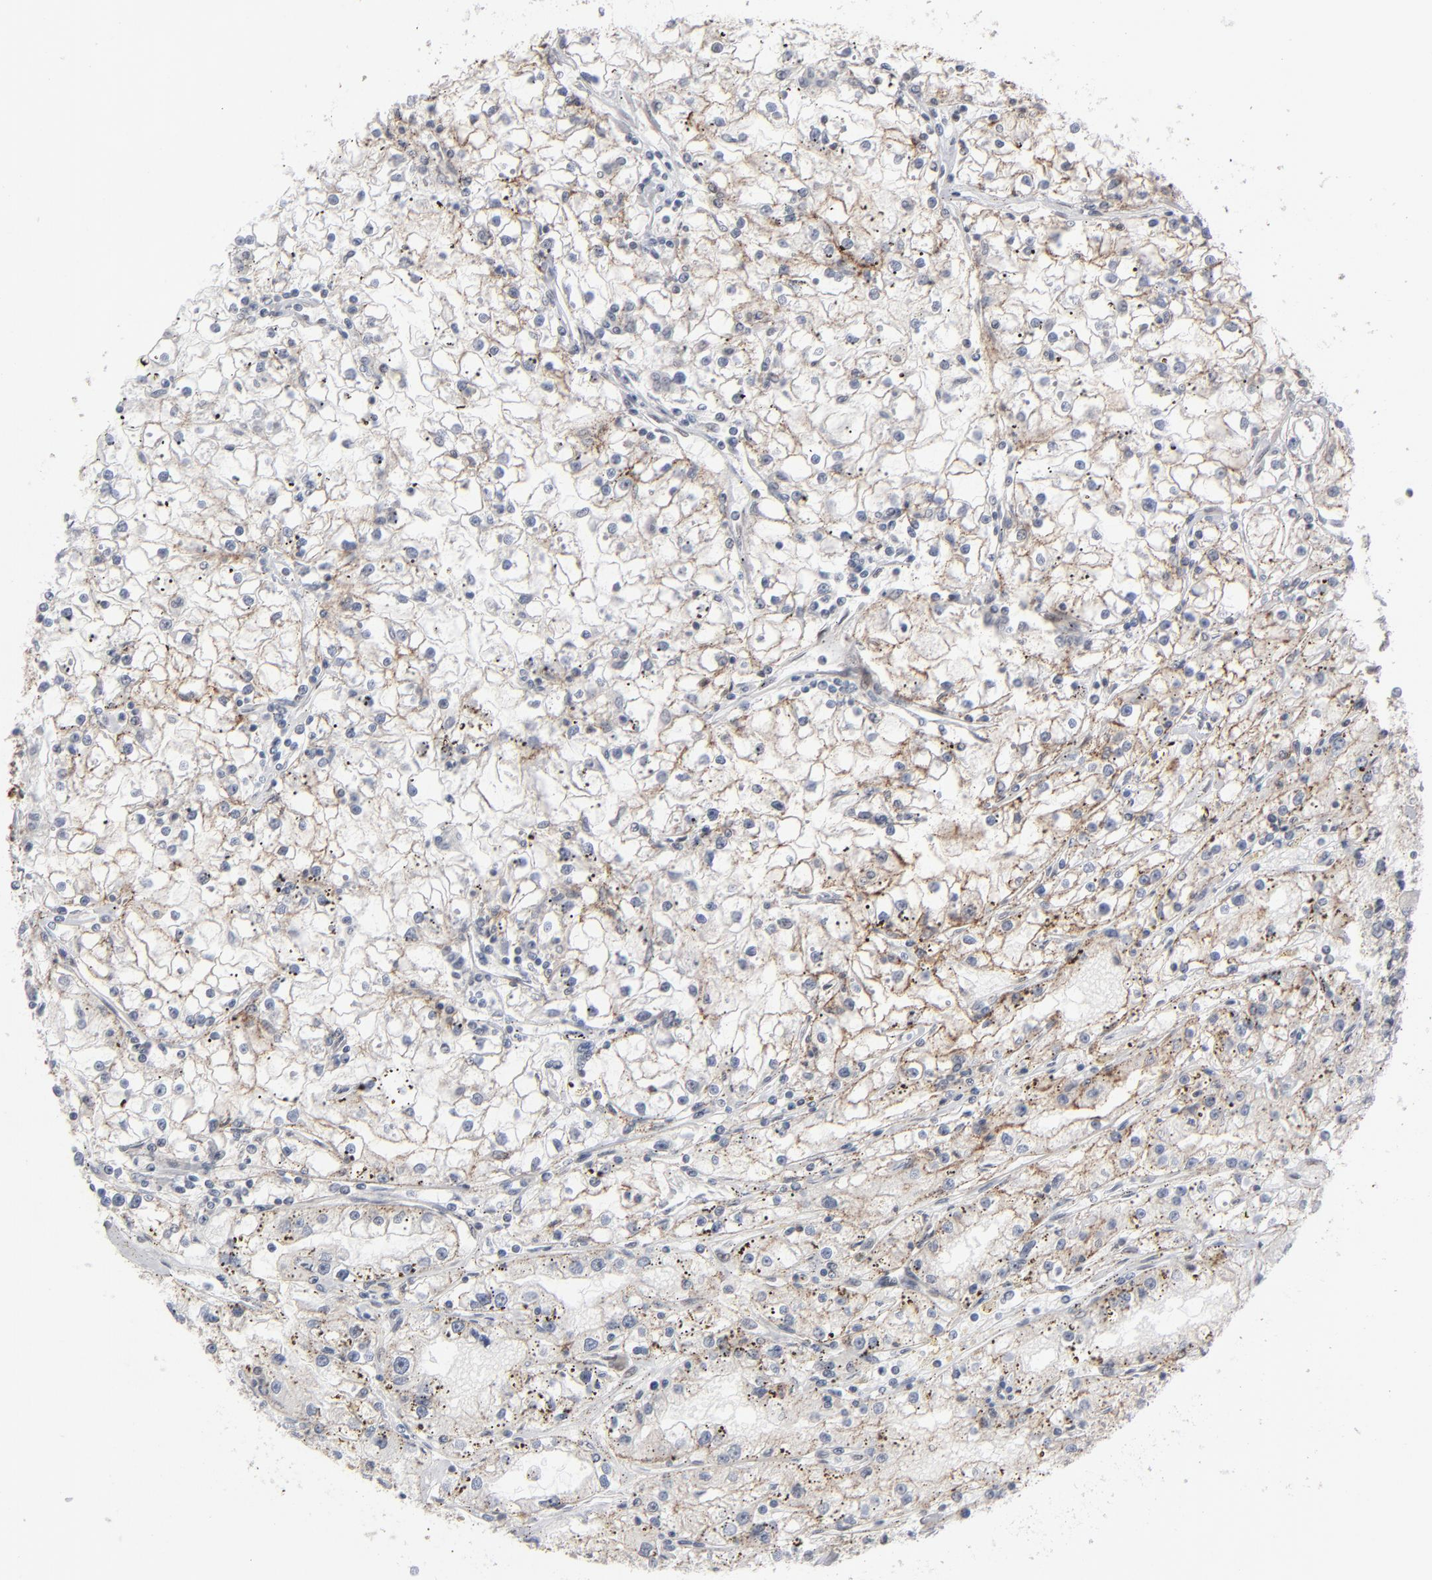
{"staining": {"intensity": "moderate", "quantity": "25%-75%", "location": "cytoplasmic/membranous"}, "tissue": "renal cancer", "cell_type": "Tumor cells", "image_type": "cancer", "snomed": [{"axis": "morphology", "description": "Adenocarcinoma, NOS"}, {"axis": "topography", "description": "Kidney"}], "caption": "This image demonstrates IHC staining of renal cancer, with medium moderate cytoplasmic/membranous expression in about 25%-75% of tumor cells.", "gene": "IRF9", "patient": {"sex": "male", "age": 56}}